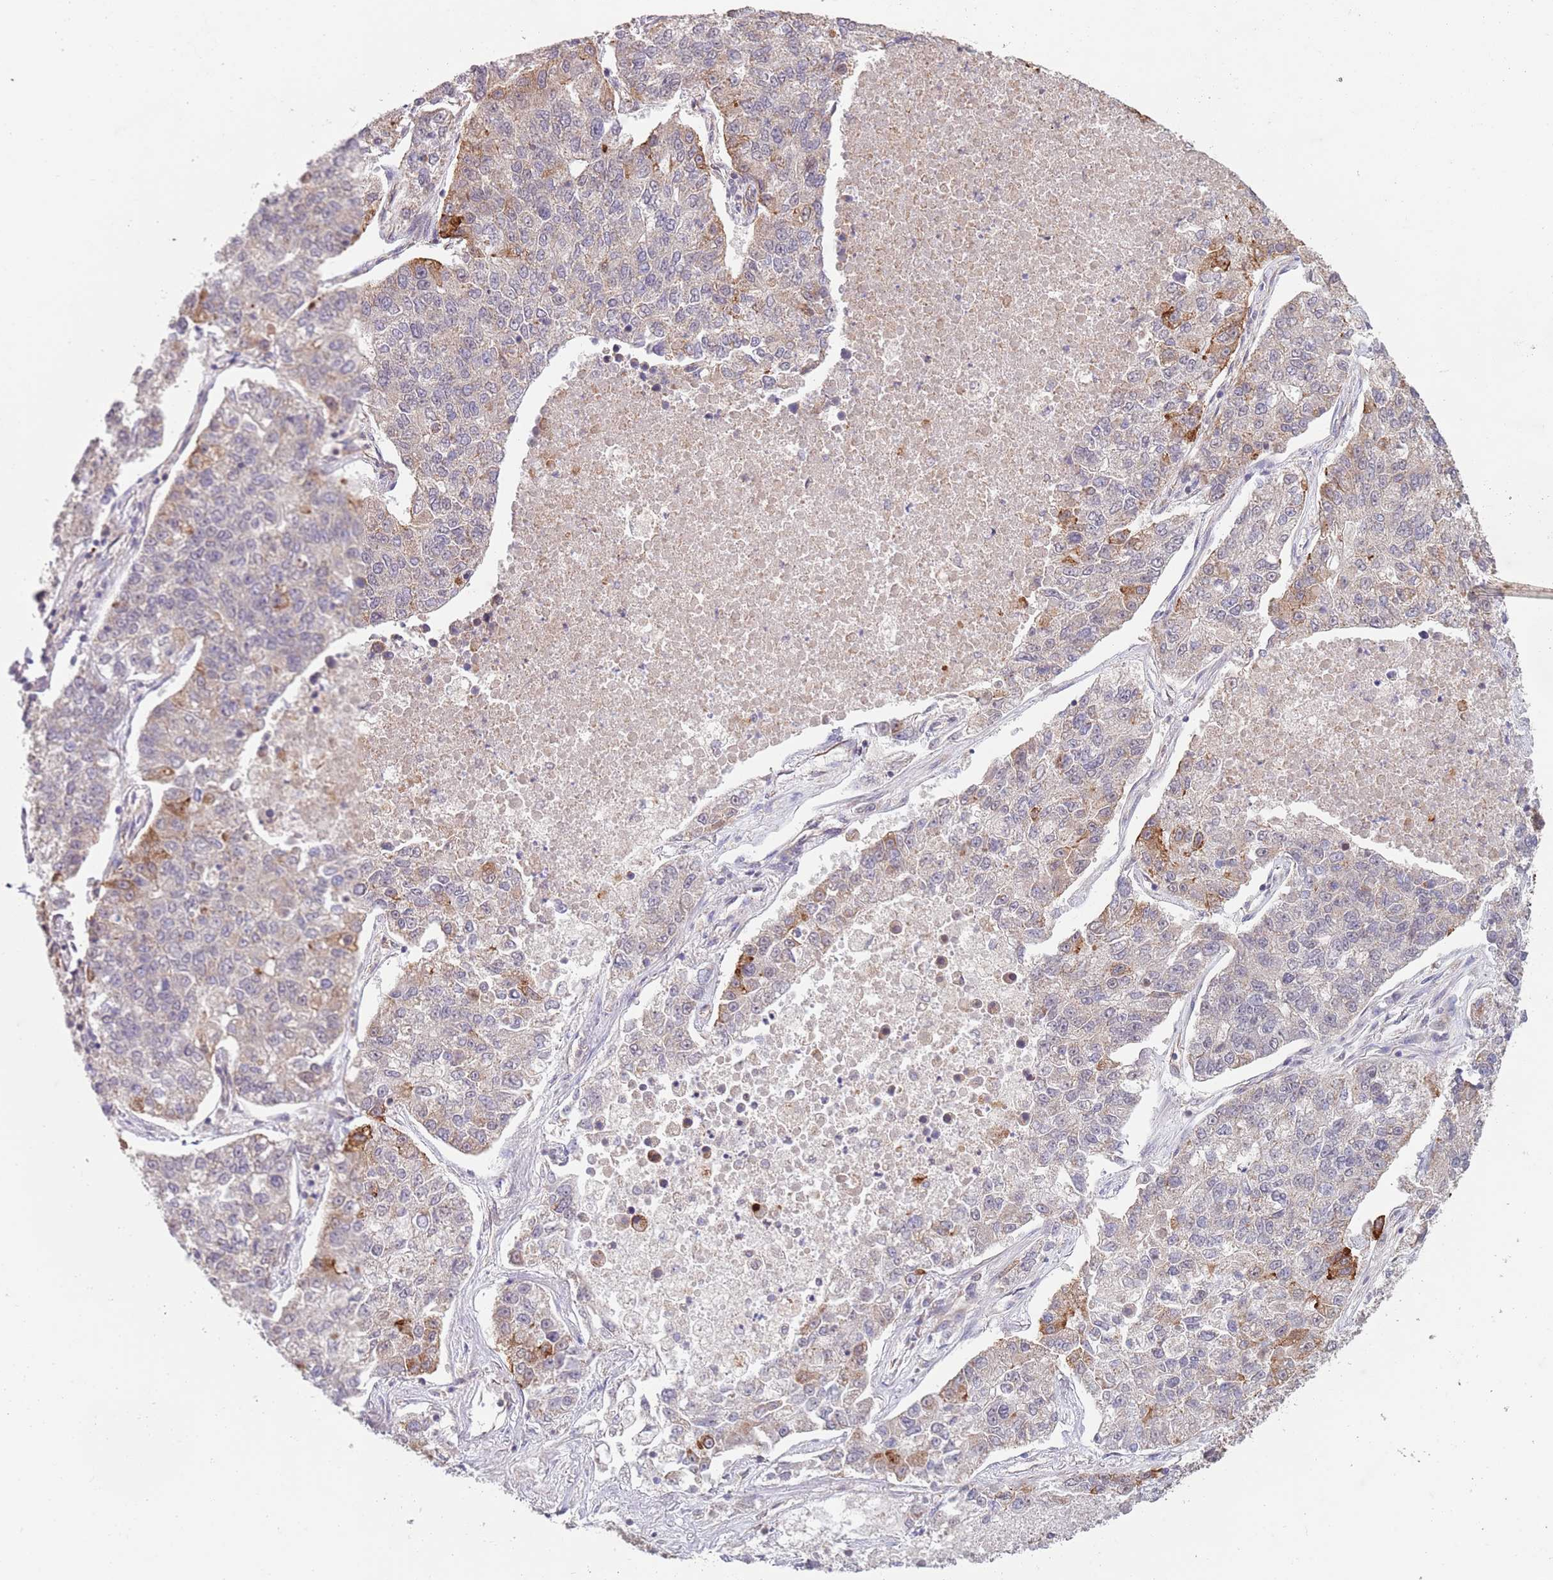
{"staining": {"intensity": "strong", "quantity": "<25%", "location": "cytoplasmic/membranous"}, "tissue": "lung cancer", "cell_type": "Tumor cells", "image_type": "cancer", "snomed": [{"axis": "morphology", "description": "Adenocarcinoma, NOS"}, {"axis": "topography", "description": "Lung"}], "caption": "Protein expression analysis of lung adenocarcinoma reveals strong cytoplasmic/membranous staining in about <25% of tumor cells.", "gene": "CHD9", "patient": {"sex": "male", "age": 49}}